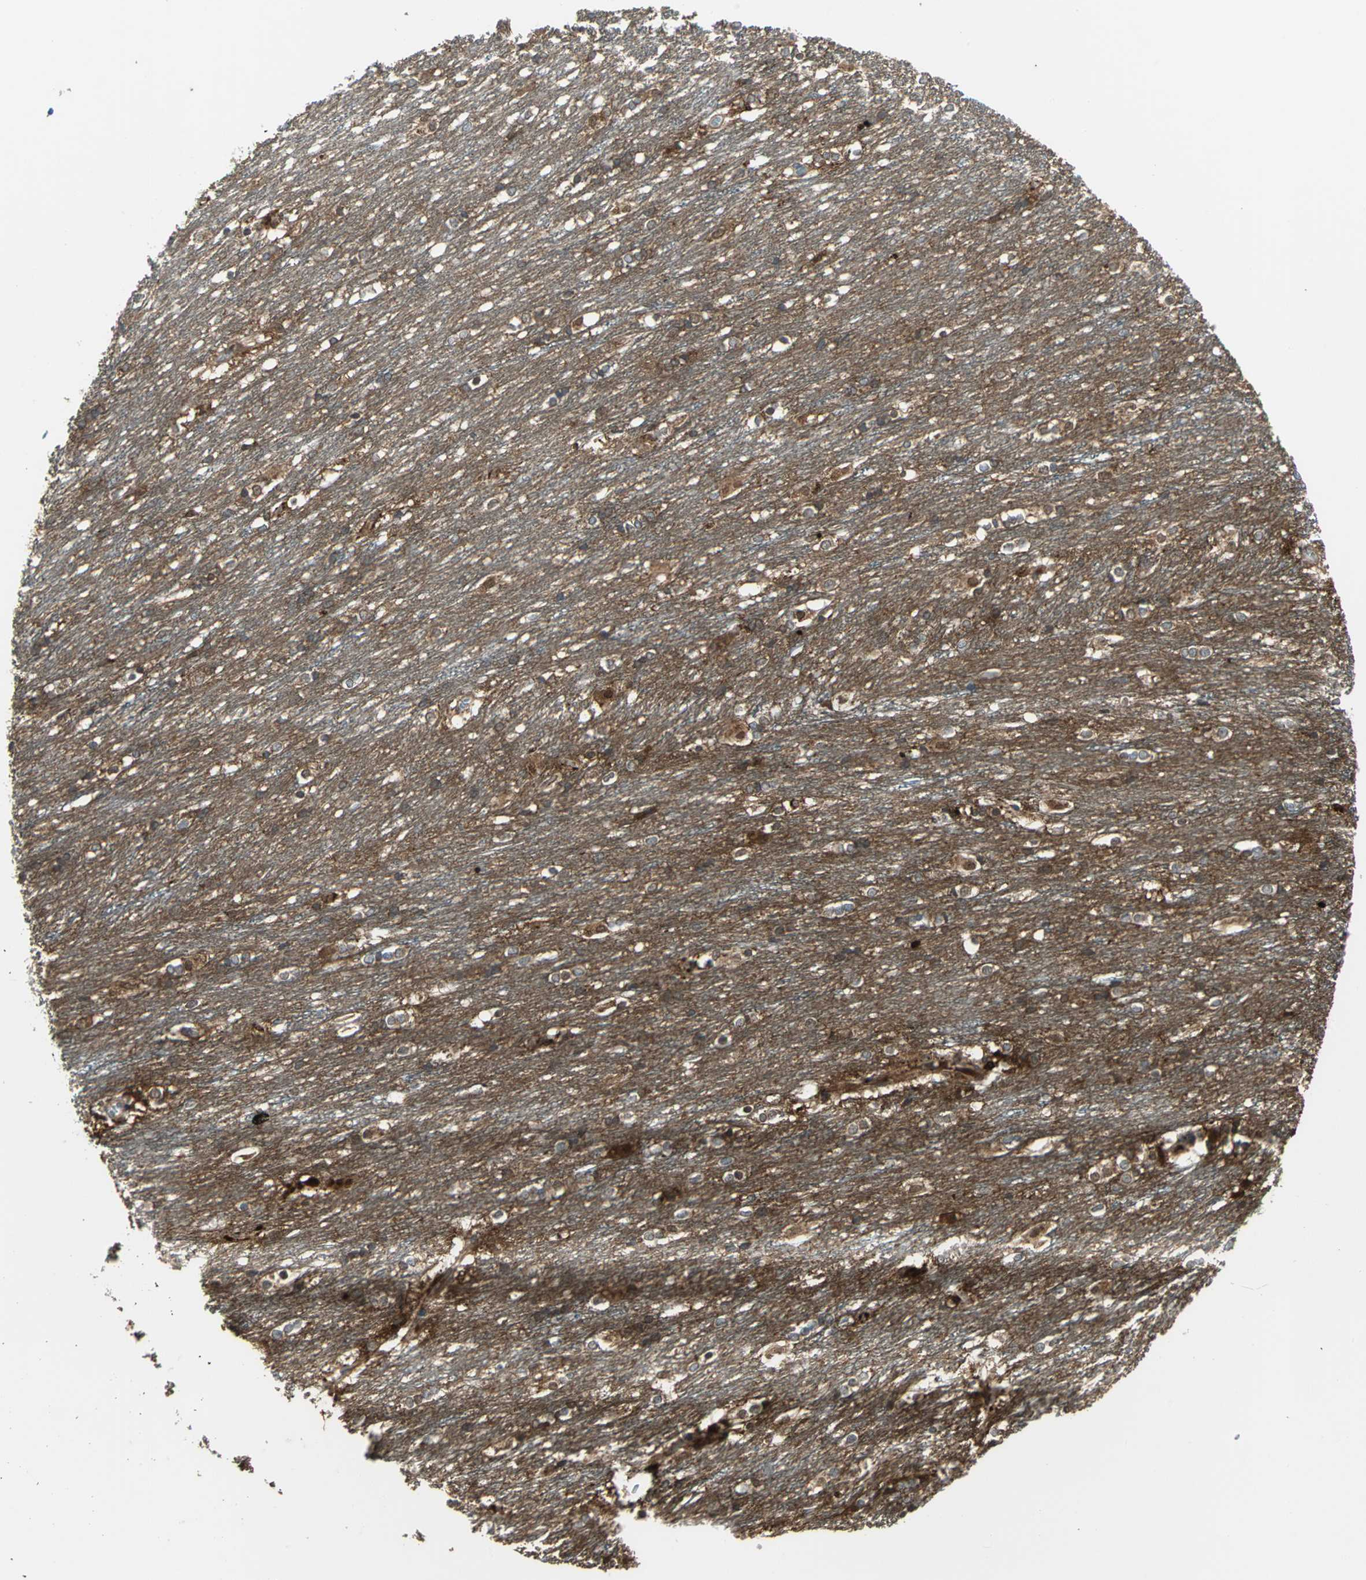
{"staining": {"intensity": "strong", "quantity": "25%-75%", "location": "cytoplasmic/membranous"}, "tissue": "caudate", "cell_type": "Glial cells", "image_type": "normal", "snomed": [{"axis": "morphology", "description": "Normal tissue, NOS"}, {"axis": "topography", "description": "Lateral ventricle wall"}], "caption": "Immunohistochemistry (IHC) (DAB (3,3'-diaminobenzidine)) staining of benign human caudate displays strong cytoplasmic/membranous protein positivity in about 25%-75% of glial cells.", "gene": "PTGDS", "patient": {"sex": "female", "age": 19}}